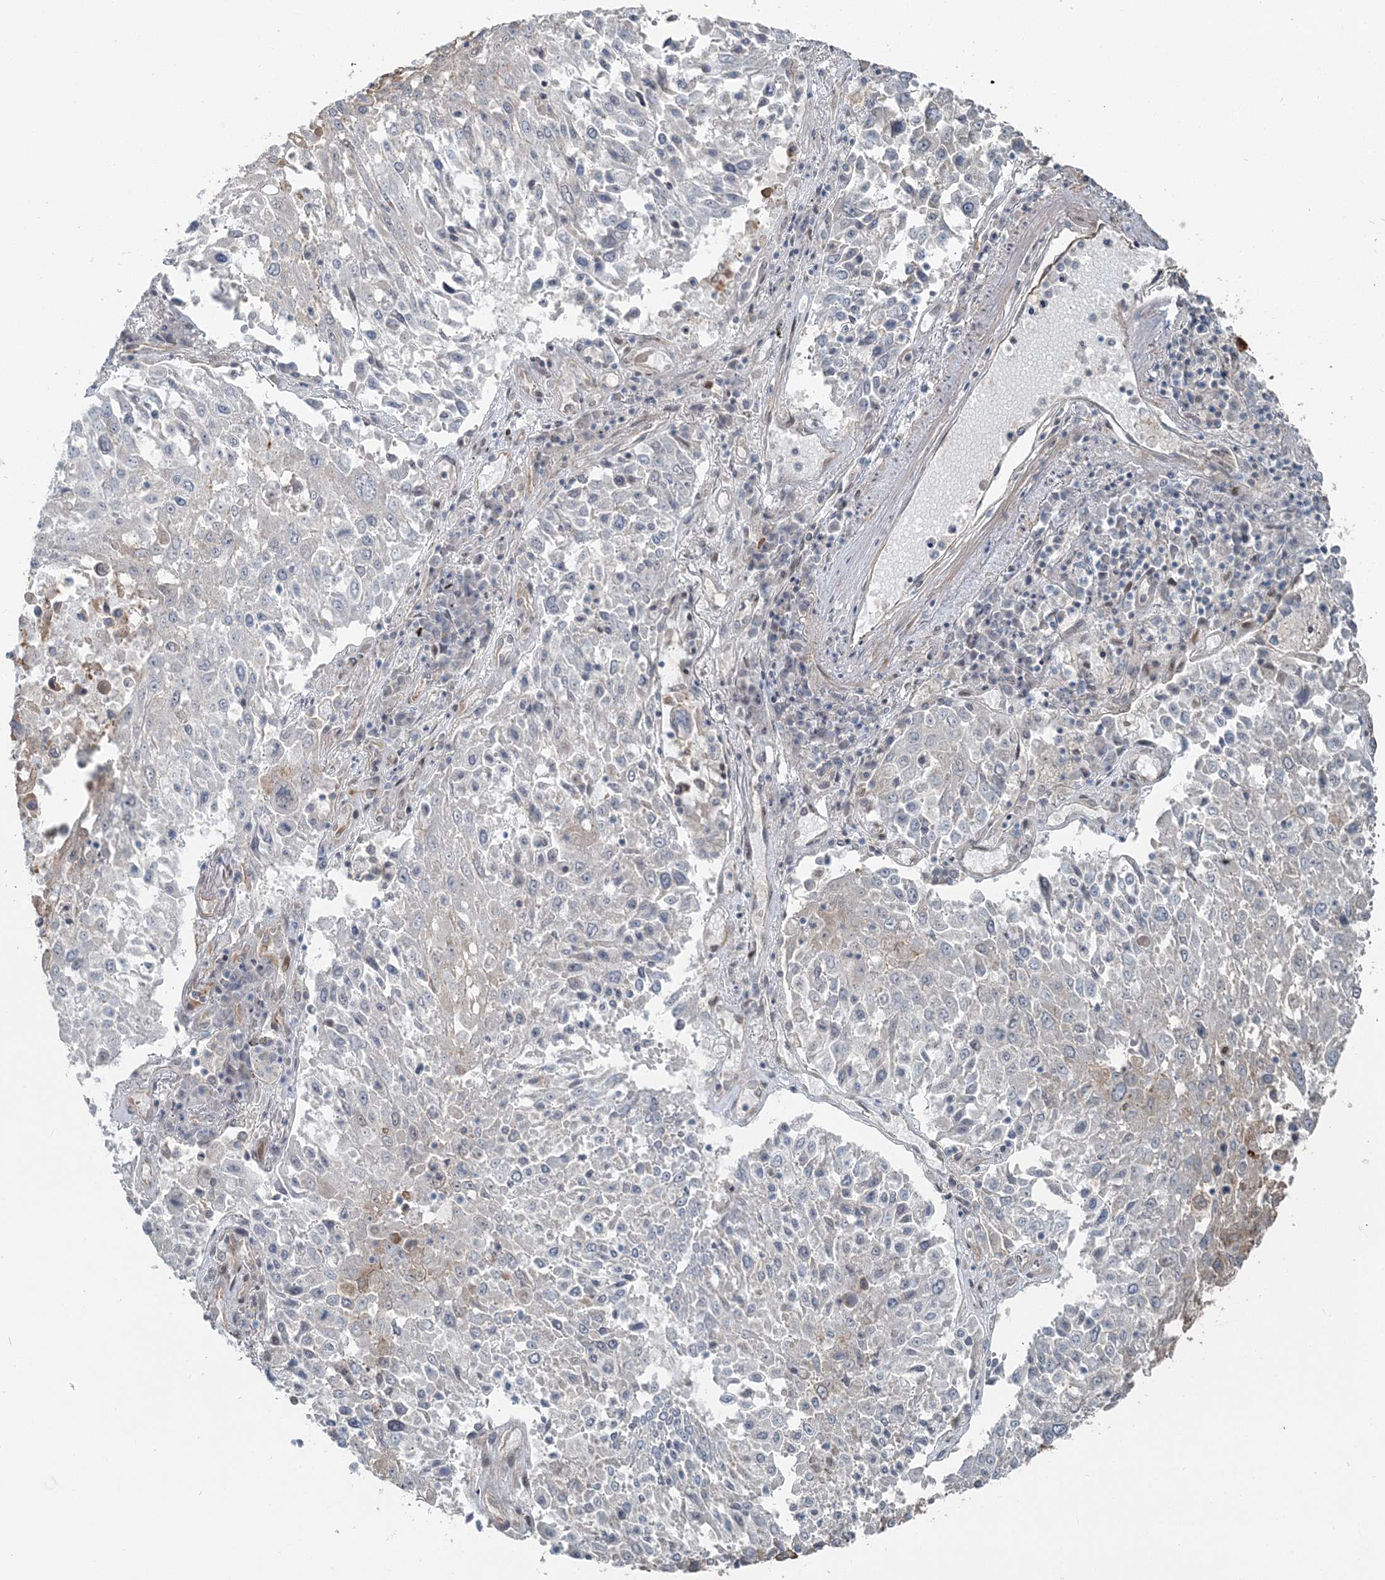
{"staining": {"intensity": "negative", "quantity": "none", "location": "none"}, "tissue": "lung cancer", "cell_type": "Tumor cells", "image_type": "cancer", "snomed": [{"axis": "morphology", "description": "Squamous cell carcinoma, NOS"}, {"axis": "topography", "description": "Lung"}], "caption": "The micrograph reveals no staining of tumor cells in lung cancer.", "gene": "FBXL17", "patient": {"sex": "male", "age": 65}}